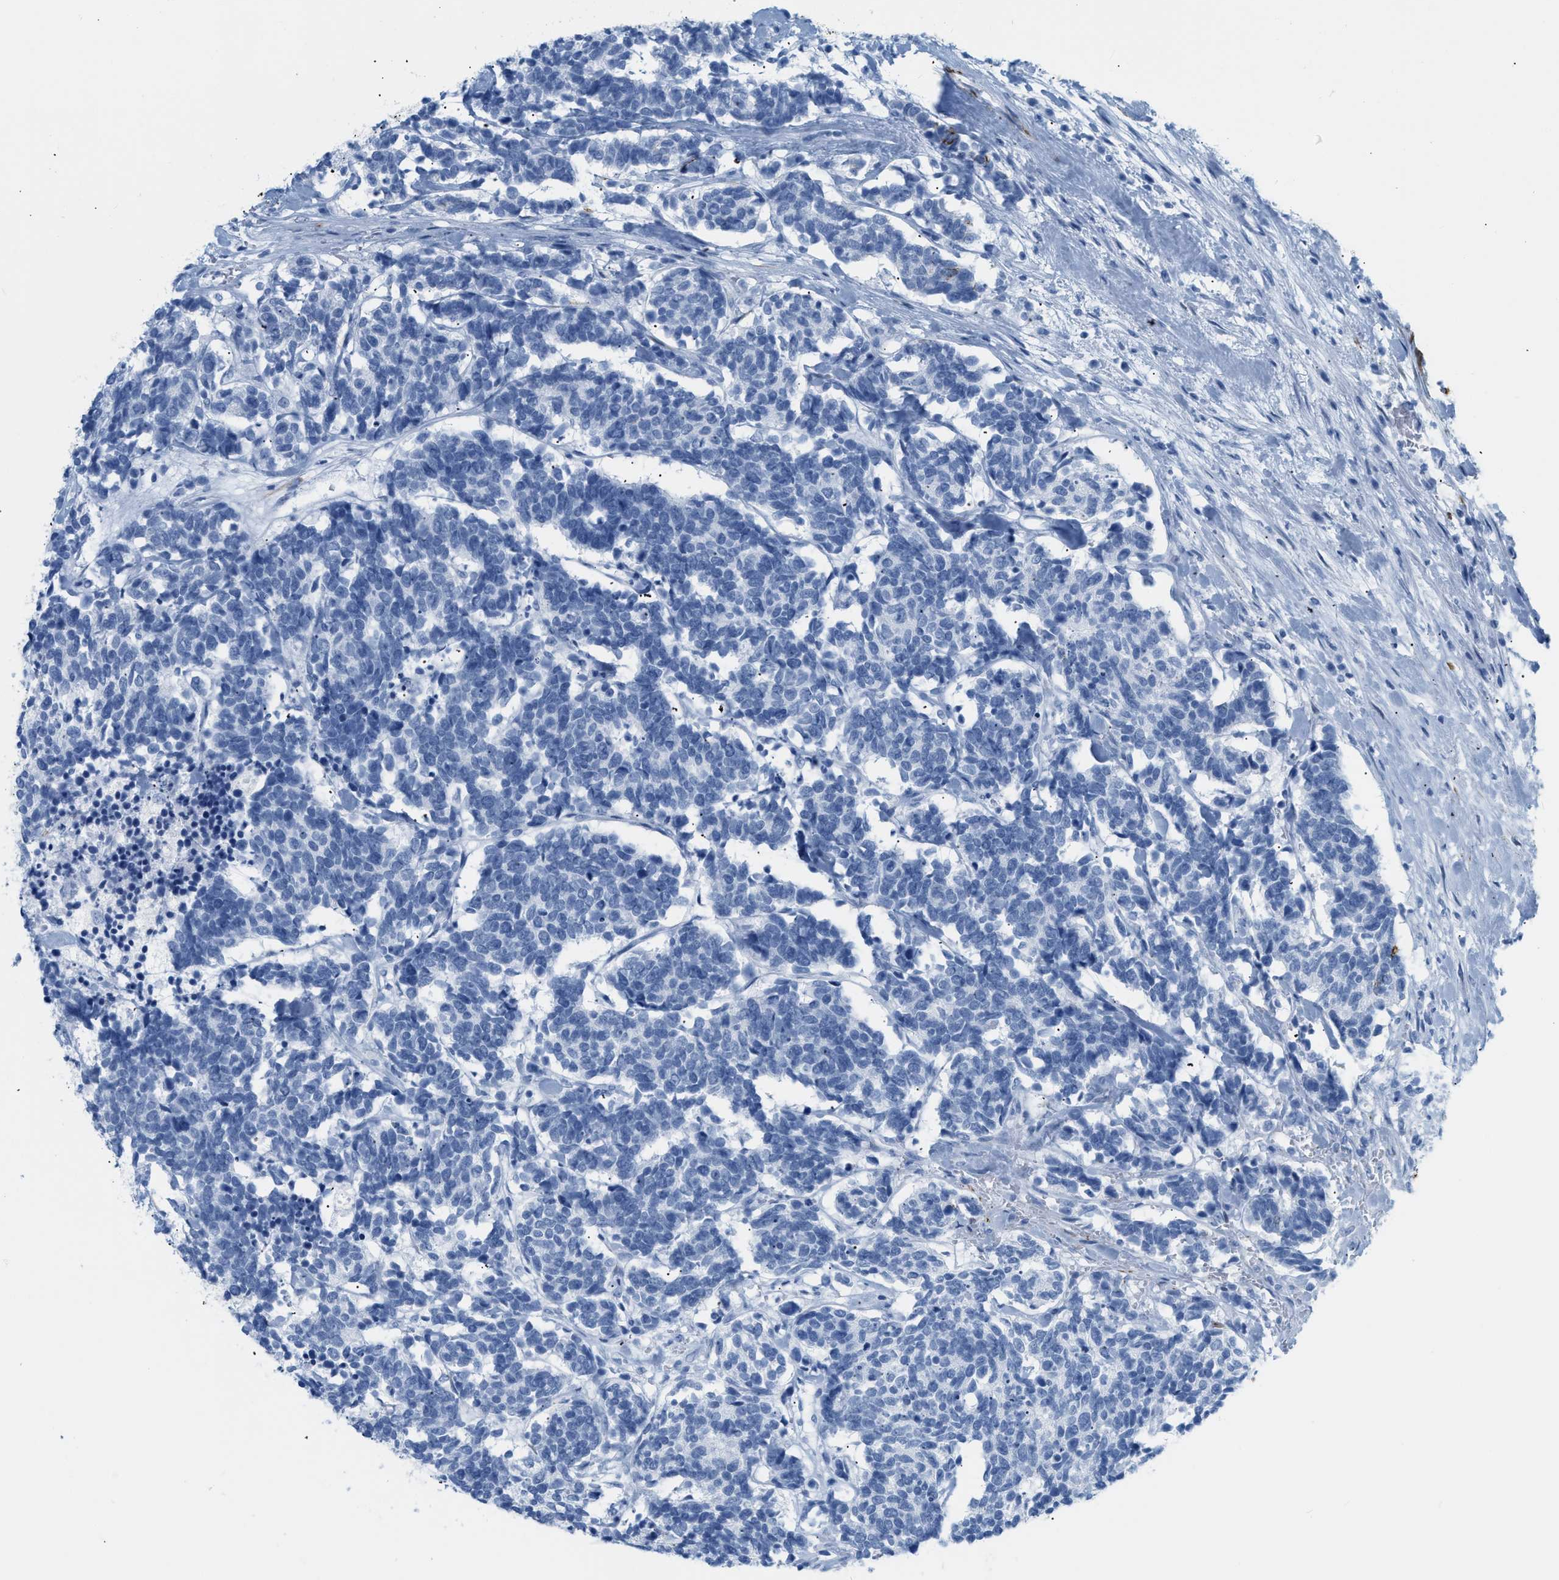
{"staining": {"intensity": "negative", "quantity": "none", "location": "none"}, "tissue": "carcinoid", "cell_type": "Tumor cells", "image_type": "cancer", "snomed": [{"axis": "morphology", "description": "Carcinoma, NOS"}, {"axis": "morphology", "description": "Carcinoid, malignant, NOS"}, {"axis": "topography", "description": "Urinary bladder"}], "caption": "IHC image of neoplastic tissue: human carcinoid (malignant) stained with DAB shows no significant protein staining in tumor cells.", "gene": "DES", "patient": {"sex": "male", "age": 57}}